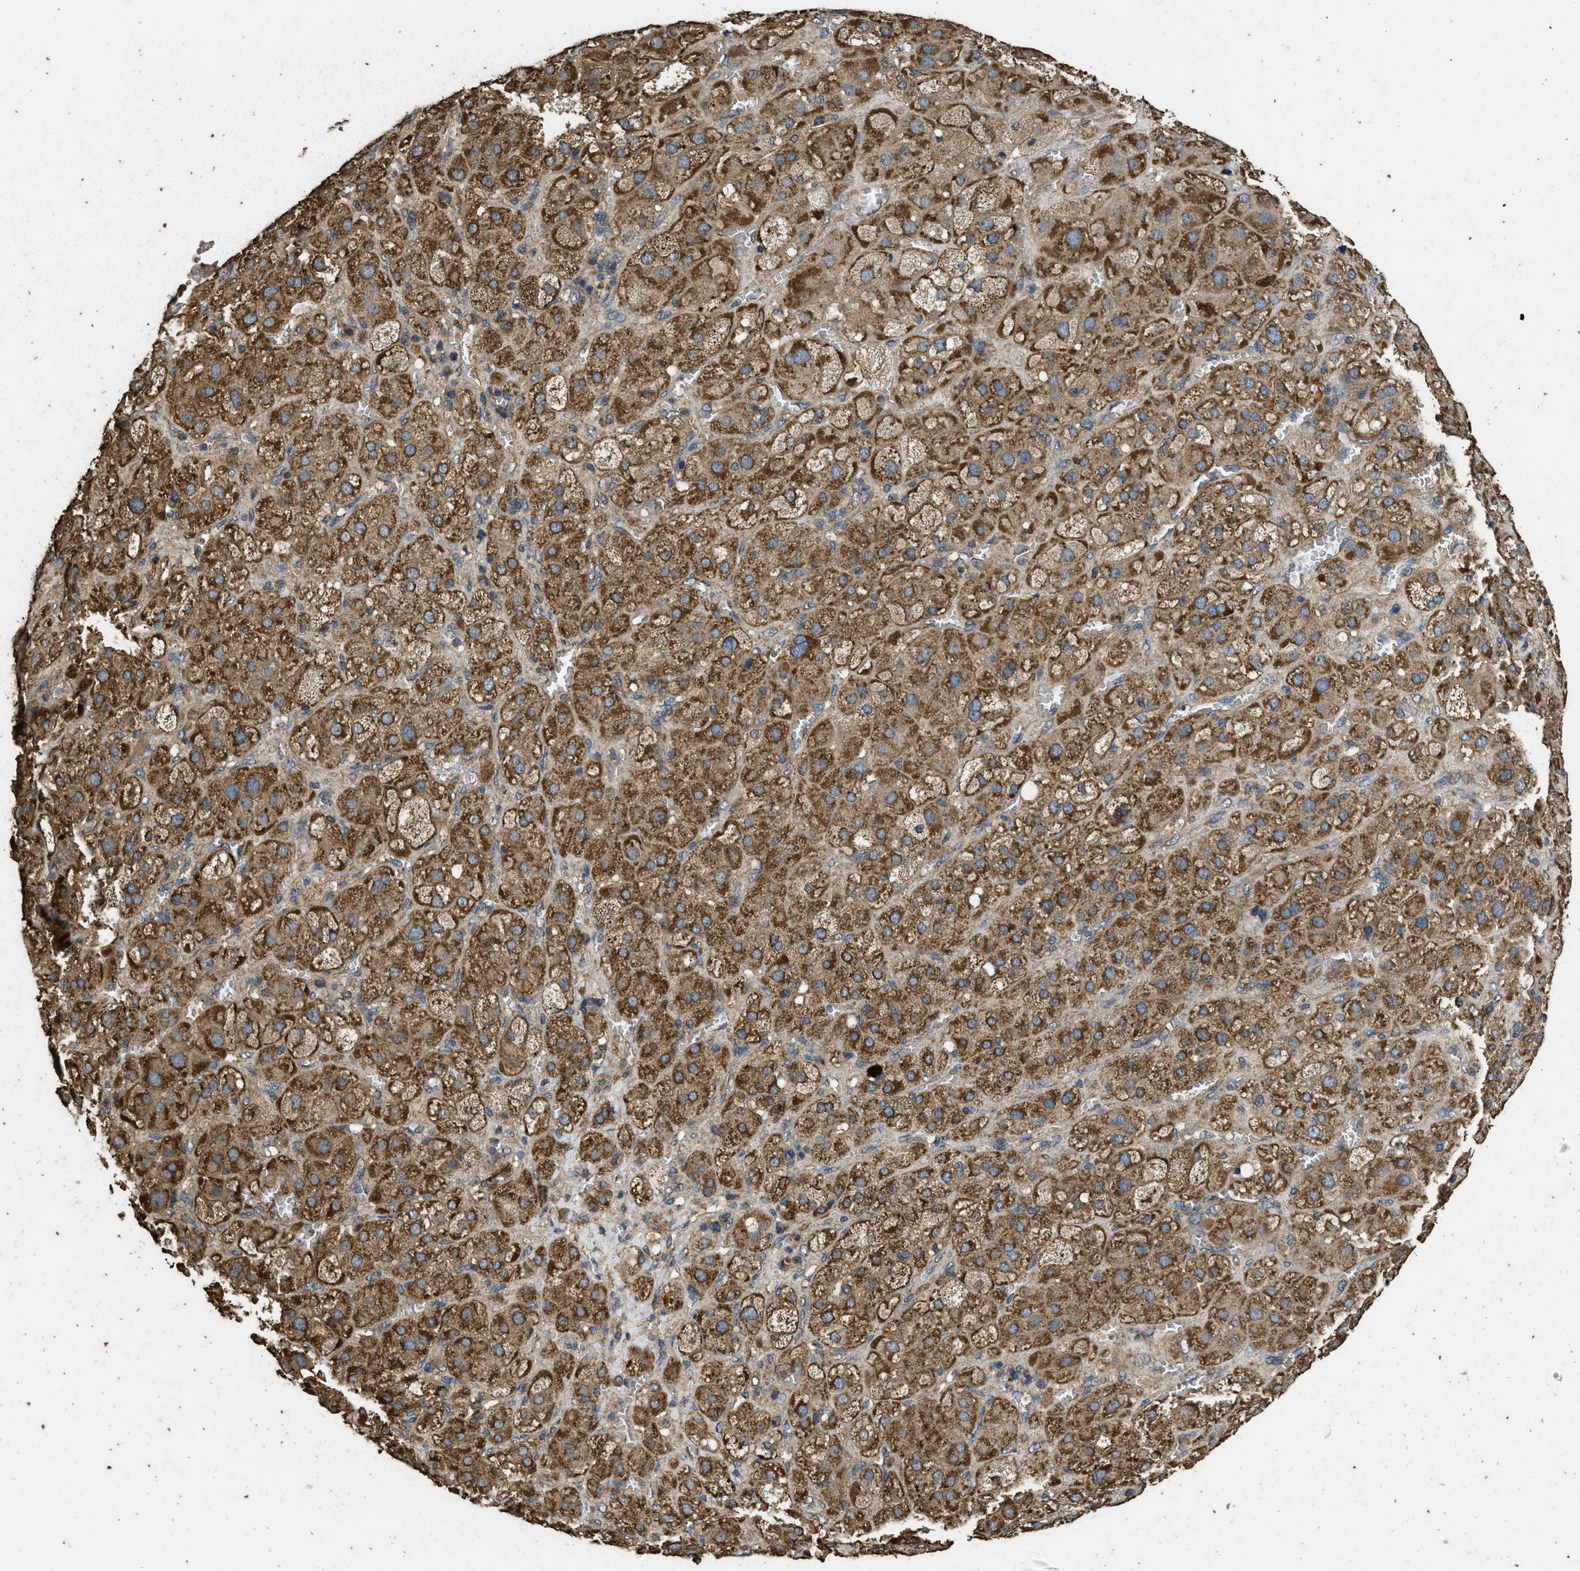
{"staining": {"intensity": "strong", "quantity": ">75%", "location": "cytoplasmic/membranous"}, "tissue": "adrenal gland", "cell_type": "Glandular cells", "image_type": "normal", "snomed": [{"axis": "morphology", "description": "Normal tissue, NOS"}, {"axis": "topography", "description": "Adrenal gland"}], "caption": "Protein staining by immunohistochemistry demonstrates strong cytoplasmic/membranous positivity in about >75% of glandular cells in benign adrenal gland. The protein of interest is stained brown, and the nuclei are stained in blue (DAB (3,3'-diaminobenzidine) IHC with brightfield microscopy, high magnification).", "gene": "CYRIA", "patient": {"sex": "female", "age": 47}}